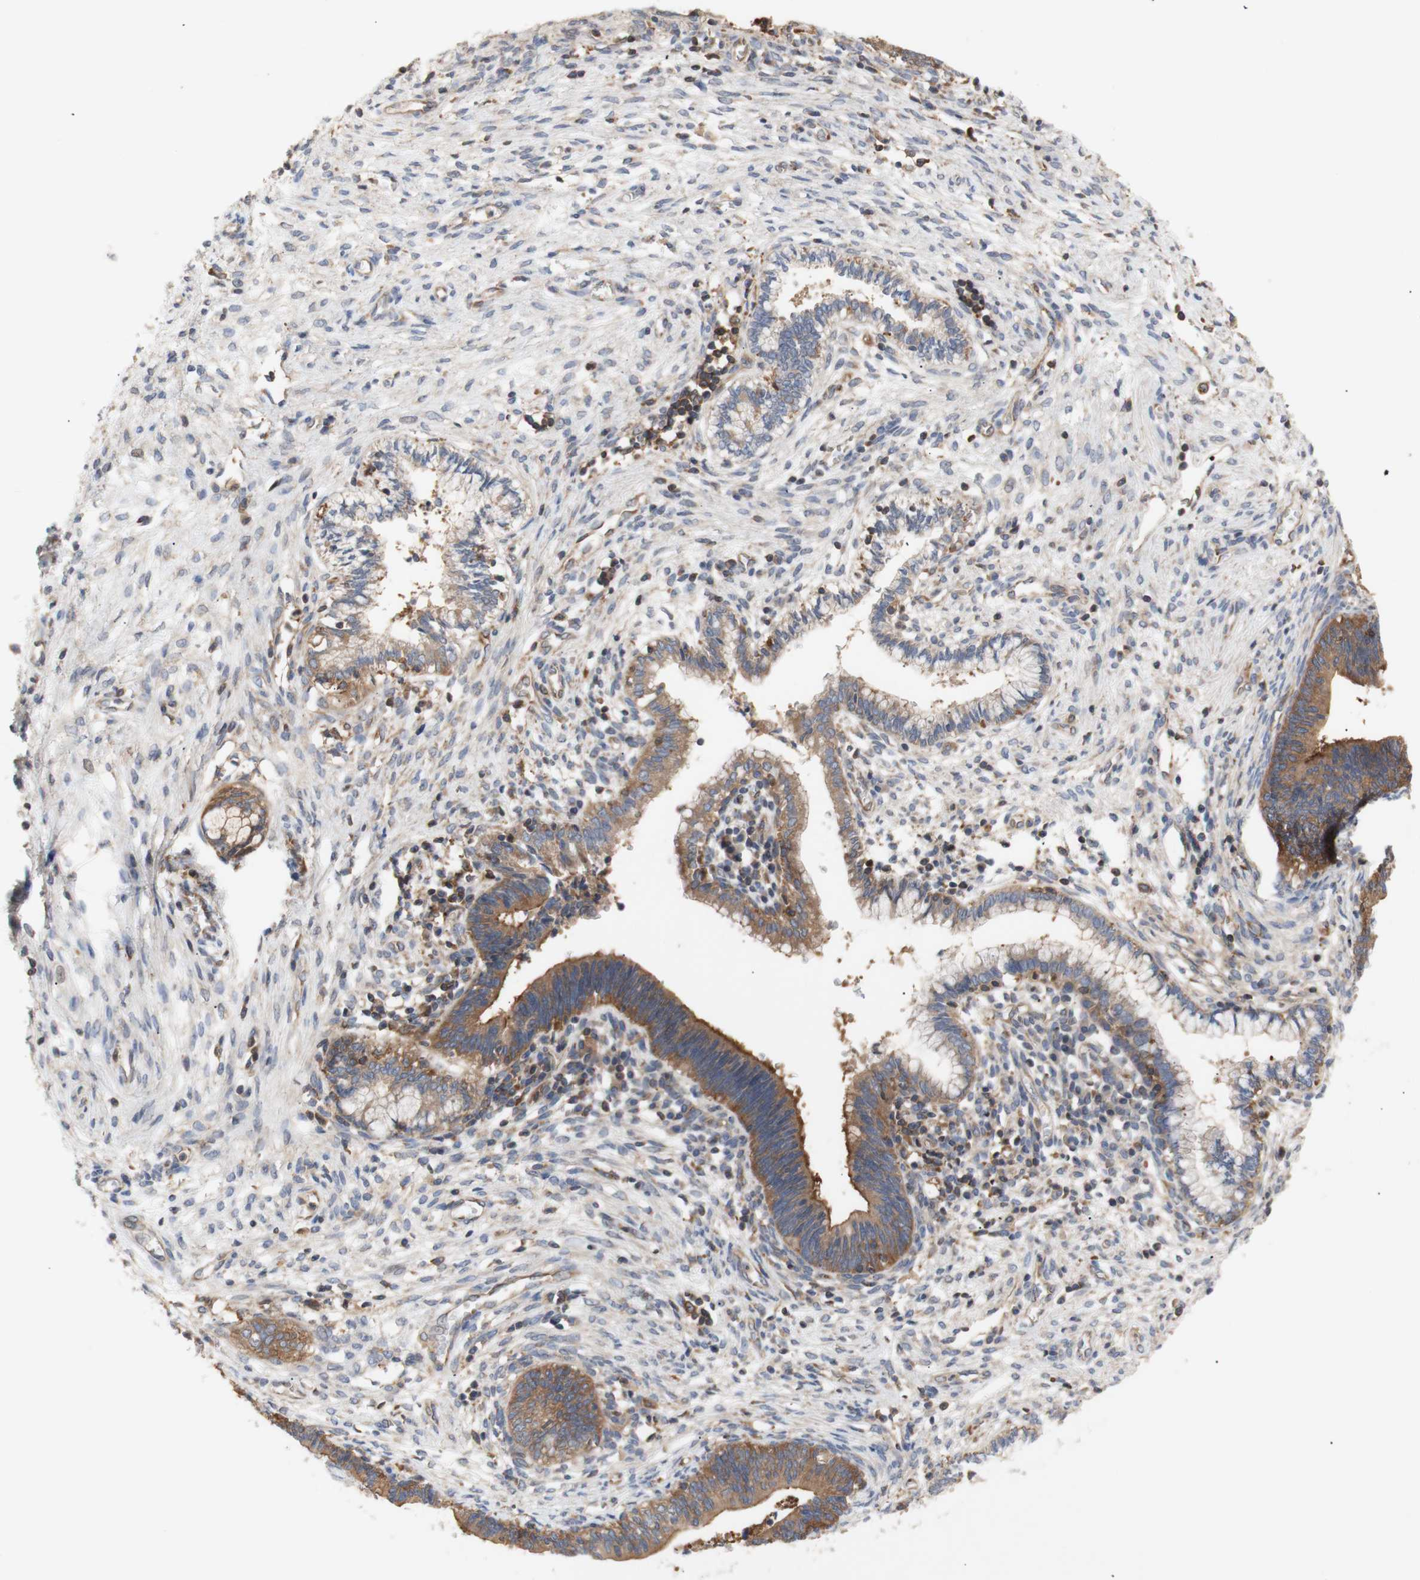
{"staining": {"intensity": "moderate", "quantity": "25%-75%", "location": "cytoplasmic/membranous"}, "tissue": "cervical cancer", "cell_type": "Tumor cells", "image_type": "cancer", "snomed": [{"axis": "morphology", "description": "Adenocarcinoma, NOS"}, {"axis": "topography", "description": "Cervix"}], "caption": "Immunohistochemical staining of cervical cancer (adenocarcinoma) reveals medium levels of moderate cytoplasmic/membranous positivity in about 25%-75% of tumor cells. The staining was performed using DAB to visualize the protein expression in brown, while the nuclei were stained in blue with hematoxylin (Magnification: 20x).", "gene": "IKBKG", "patient": {"sex": "female", "age": 44}}